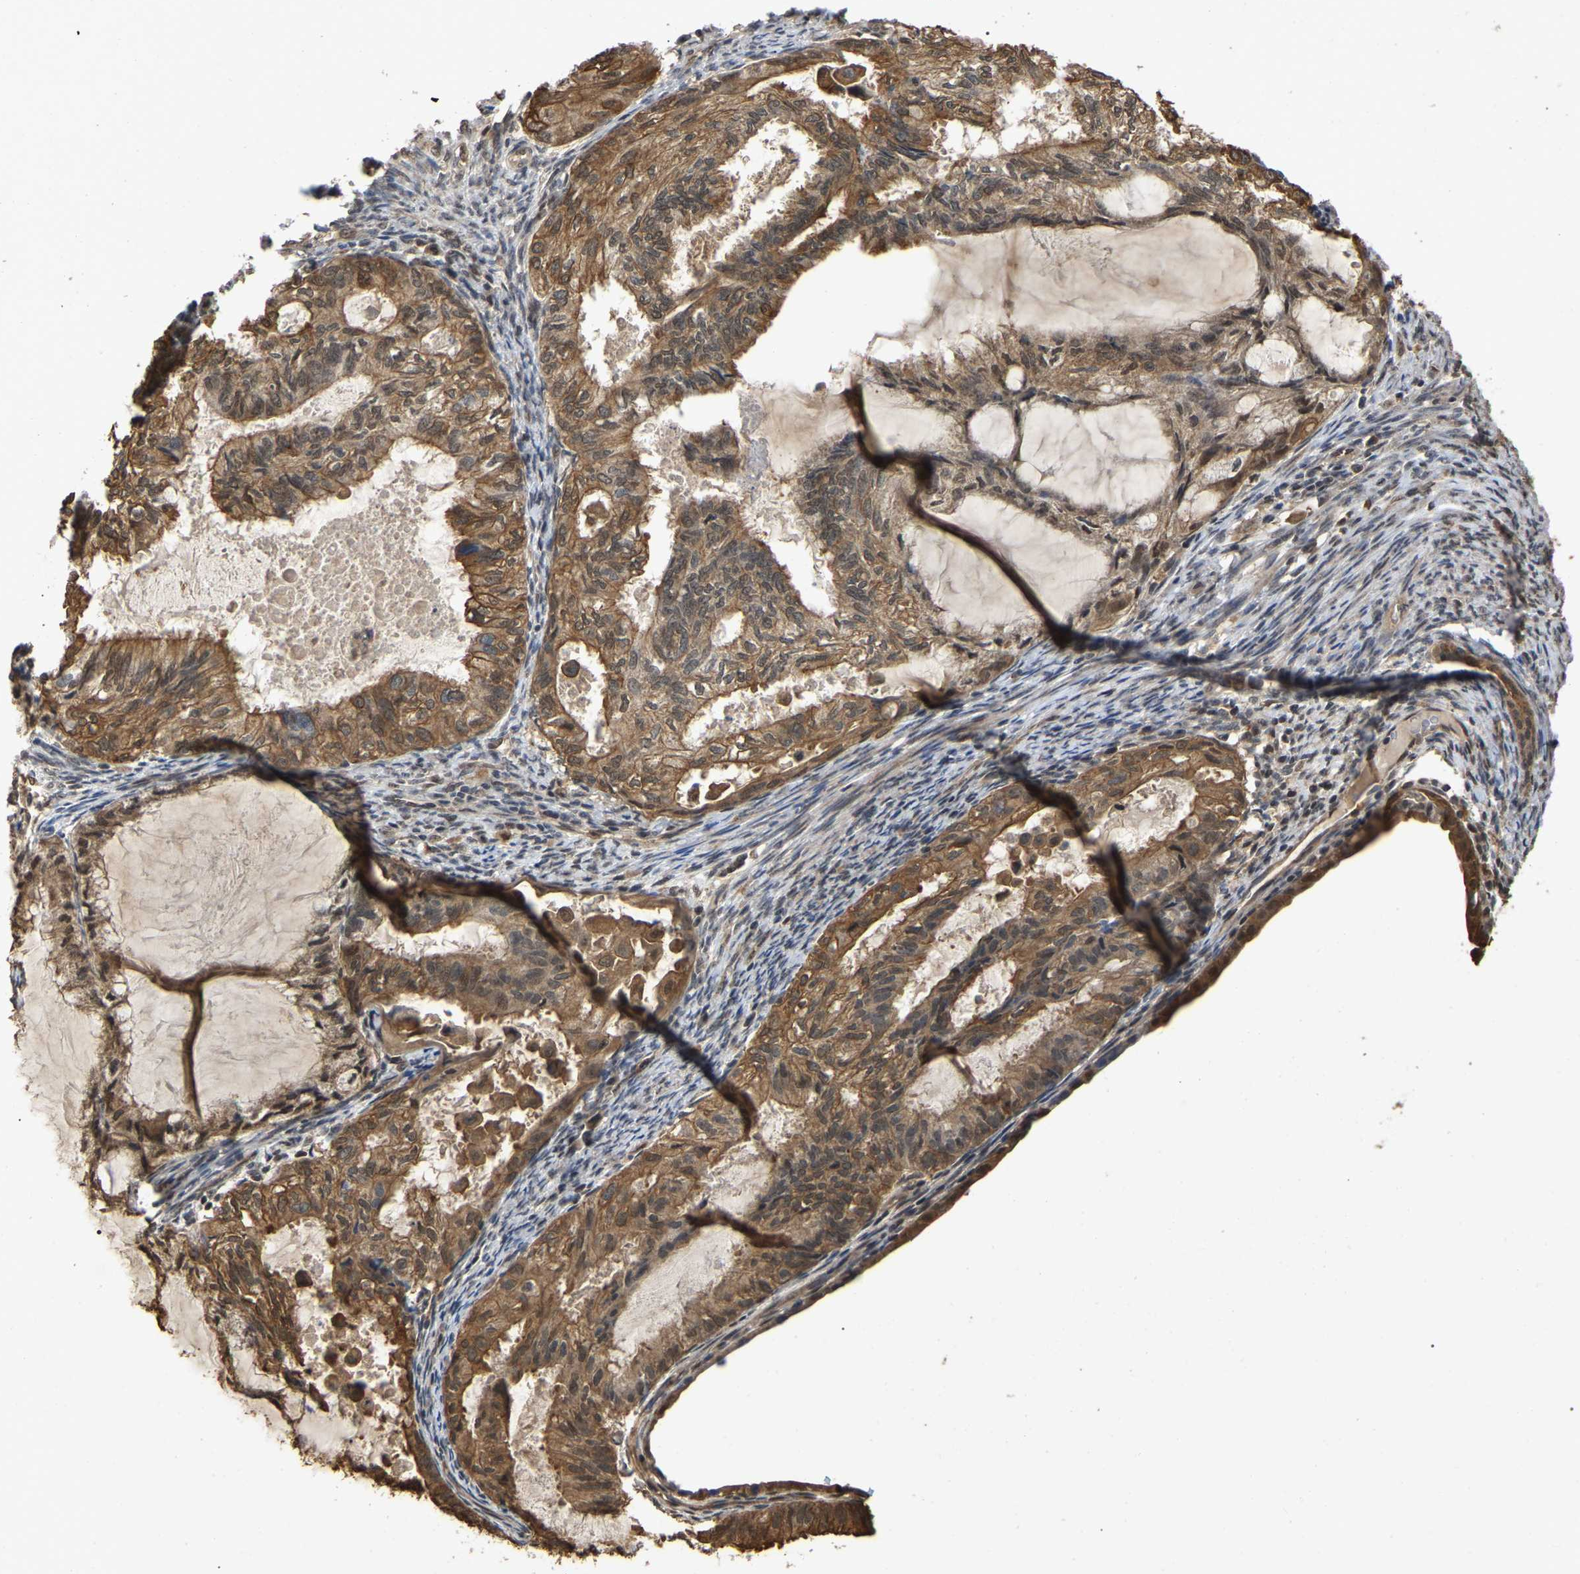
{"staining": {"intensity": "moderate", "quantity": ">75%", "location": "cytoplasmic/membranous"}, "tissue": "cervical cancer", "cell_type": "Tumor cells", "image_type": "cancer", "snomed": [{"axis": "morphology", "description": "Normal tissue, NOS"}, {"axis": "morphology", "description": "Adenocarcinoma, NOS"}, {"axis": "topography", "description": "Cervix"}, {"axis": "topography", "description": "Endometrium"}], "caption": "IHC of human cervical cancer shows medium levels of moderate cytoplasmic/membranous expression in about >75% of tumor cells. (DAB (3,3'-diaminobenzidine) IHC, brown staining for protein, blue staining for nuclei).", "gene": "FAM219A", "patient": {"sex": "female", "age": 86}}